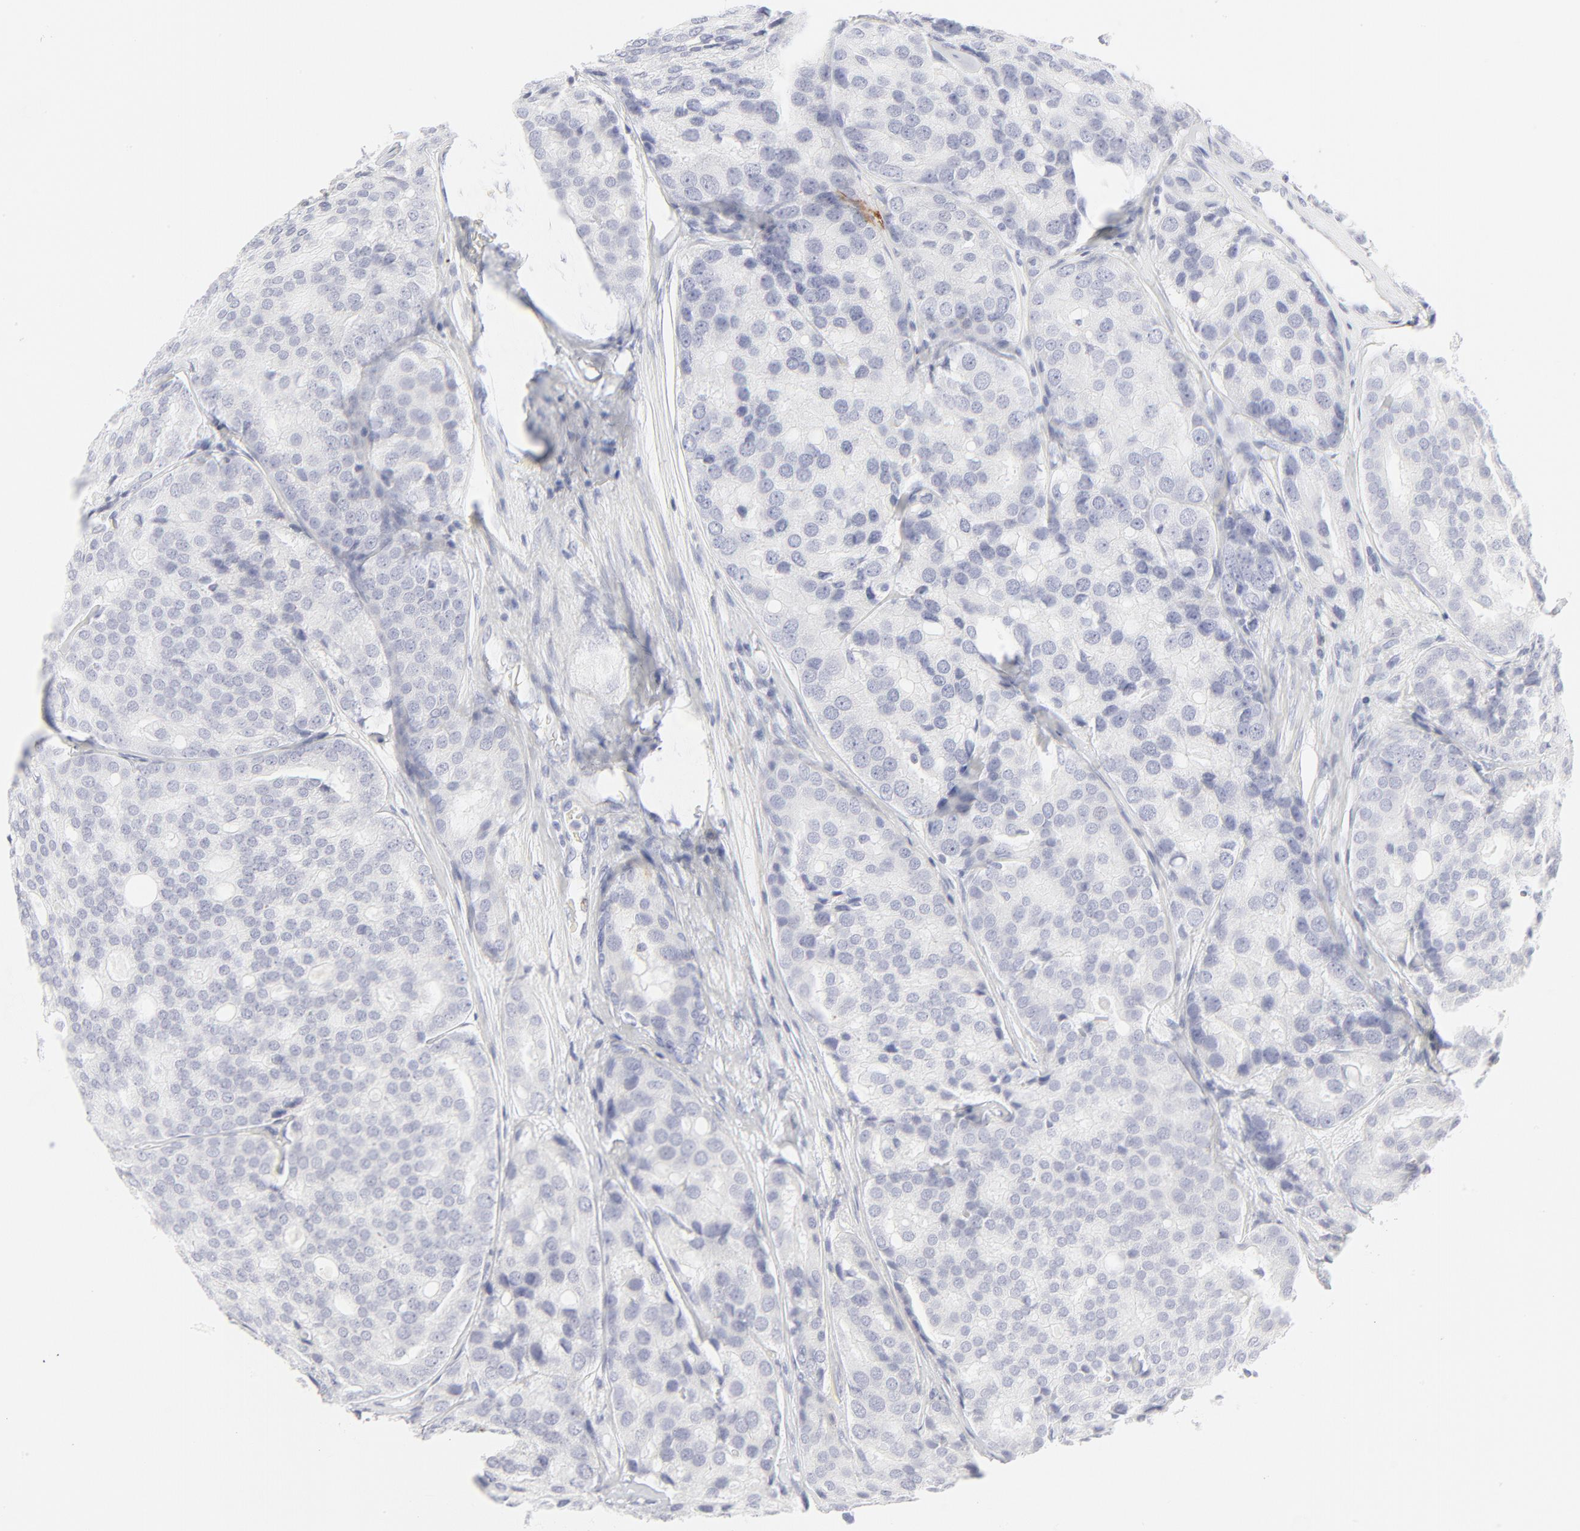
{"staining": {"intensity": "negative", "quantity": "none", "location": "none"}, "tissue": "prostate cancer", "cell_type": "Tumor cells", "image_type": "cancer", "snomed": [{"axis": "morphology", "description": "Adenocarcinoma, High grade"}, {"axis": "topography", "description": "Prostate"}], "caption": "Immunohistochemical staining of prostate cancer (high-grade adenocarcinoma) shows no significant positivity in tumor cells.", "gene": "CCR7", "patient": {"sex": "male", "age": 64}}